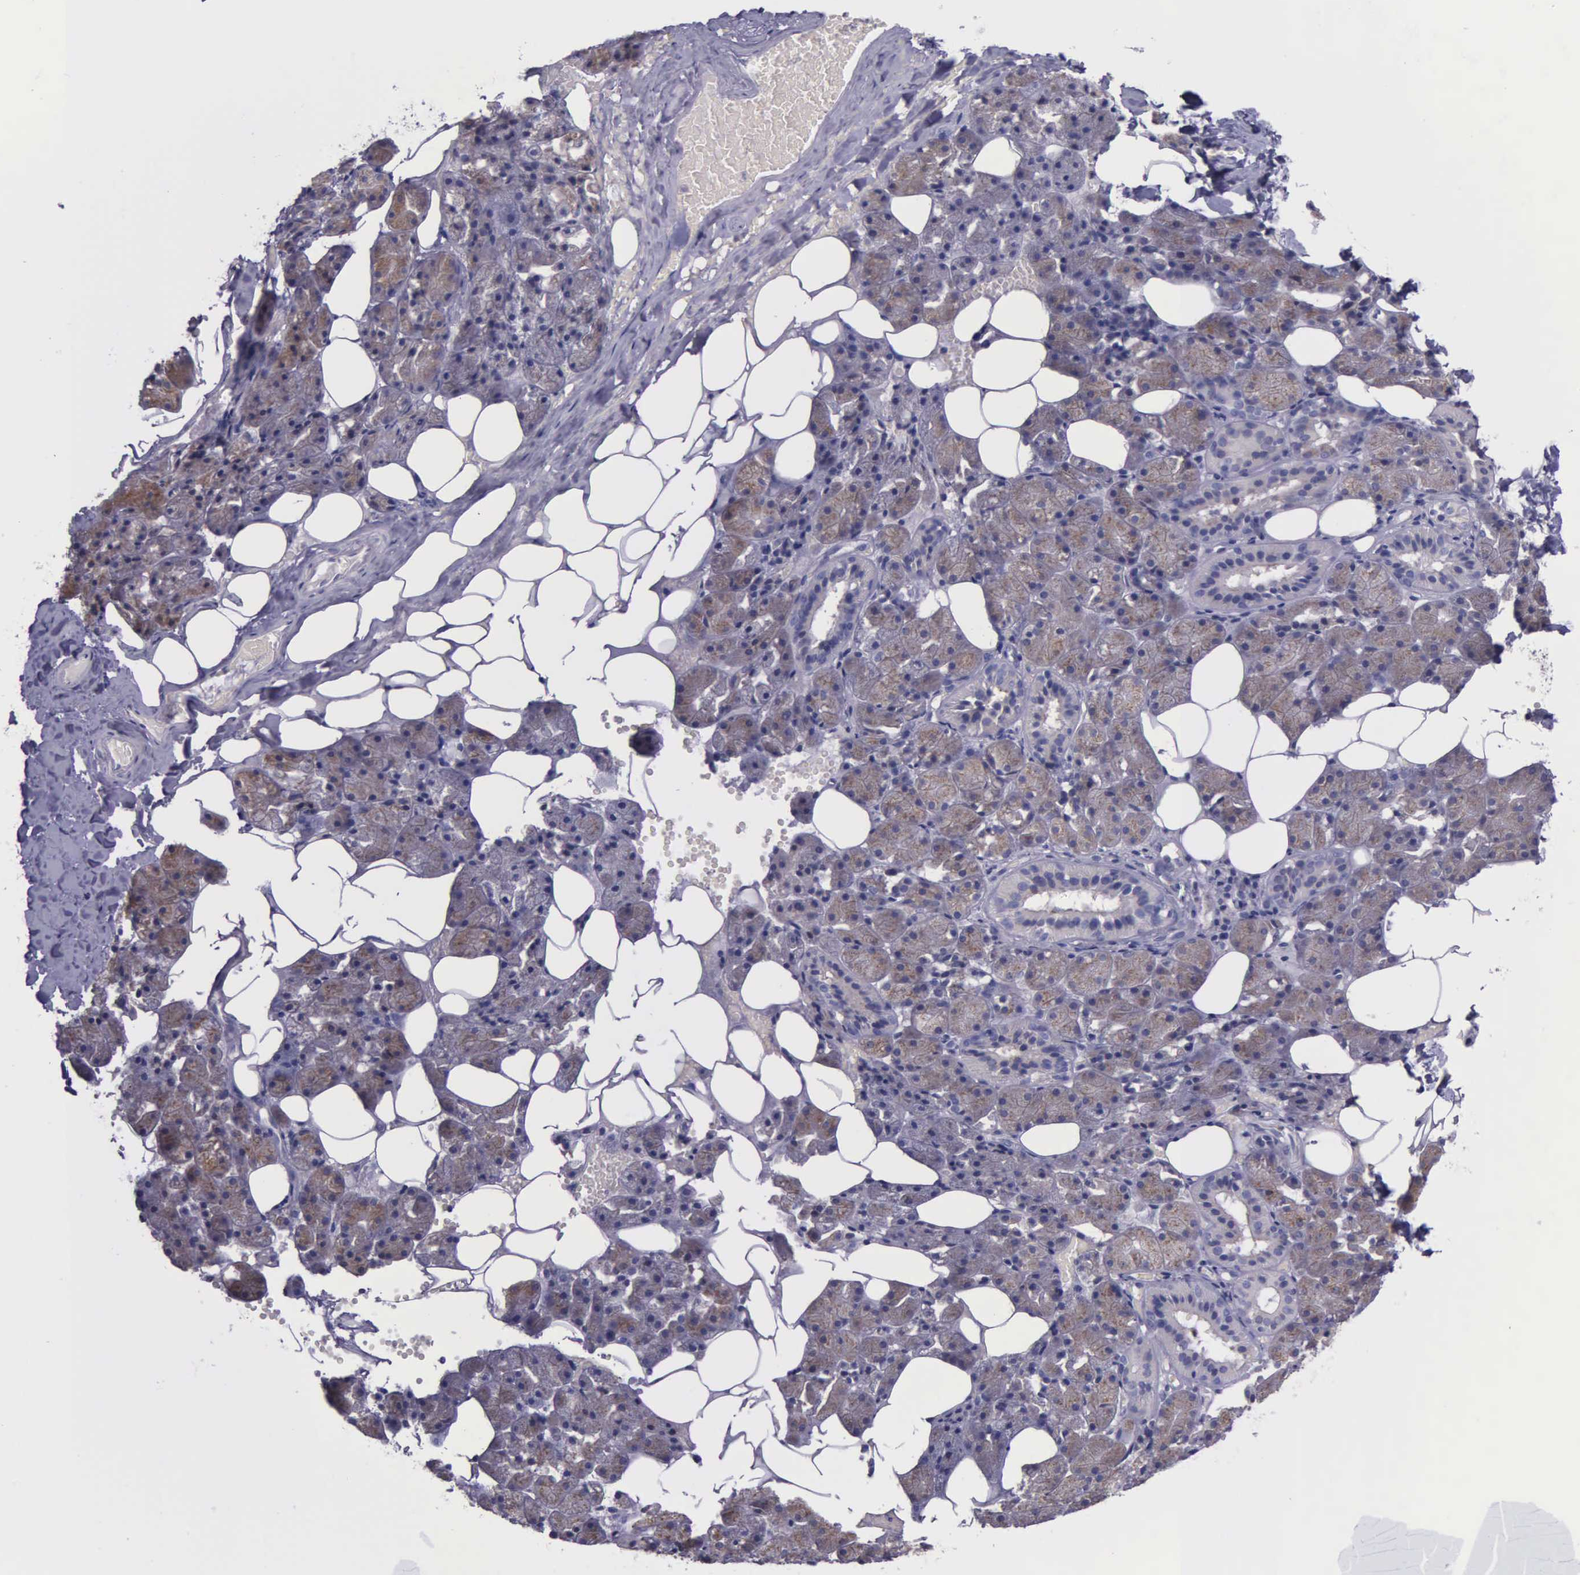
{"staining": {"intensity": "moderate", "quantity": ">75%", "location": "cytoplasmic/membranous"}, "tissue": "salivary gland", "cell_type": "Glandular cells", "image_type": "normal", "snomed": [{"axis": "morphology", "description": "Normal tissue, NOS"}, {"axis": "topography", "description": "Salivary gland"}], "caption": "Moderate cytoplasmic/membranous protein staining is appreciated in approximately >75% of glandular cells in salivary gland.", "gene": "CTAGE15", "patient": {"sex": "female", "age": 55}}